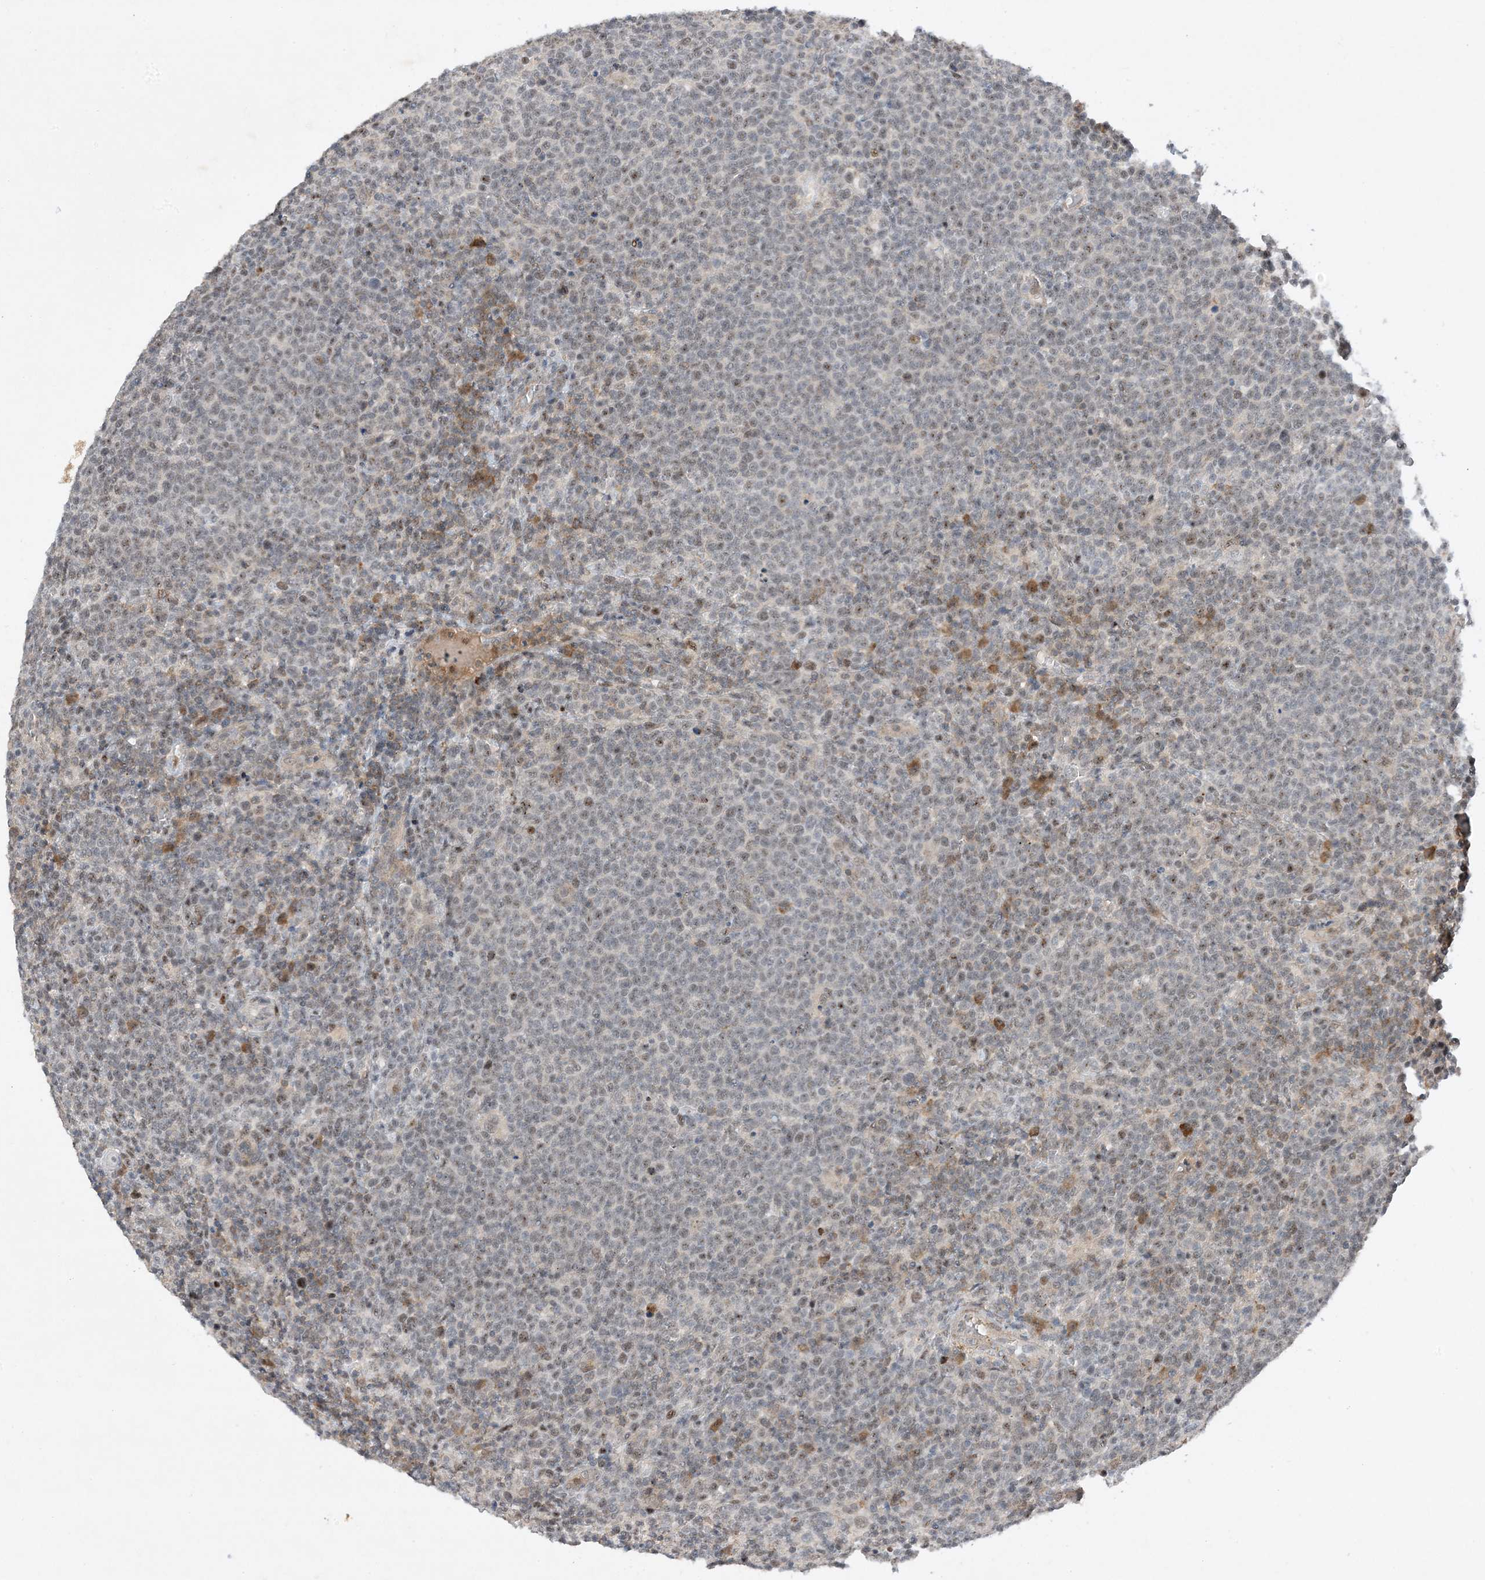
{"staining": {"intensity": "weak", "quantity": "<25%", "location": "nuclear"}, "tissue": "lymphoma", "cell_type": "Tumor cells", "image_type": "cancer", "snomed": [{"axis": "morphology", "description": "Malignant lymphoma, non-Hodgkin's type, High grade"}, {"axis": "topography", "description": "Lymph node"}], "caption": "A histopathology image of human lymphoma is negative for staining in tumor cells.", "gene": "MAST3", "patient": {"sex": "male", "age": 61}}